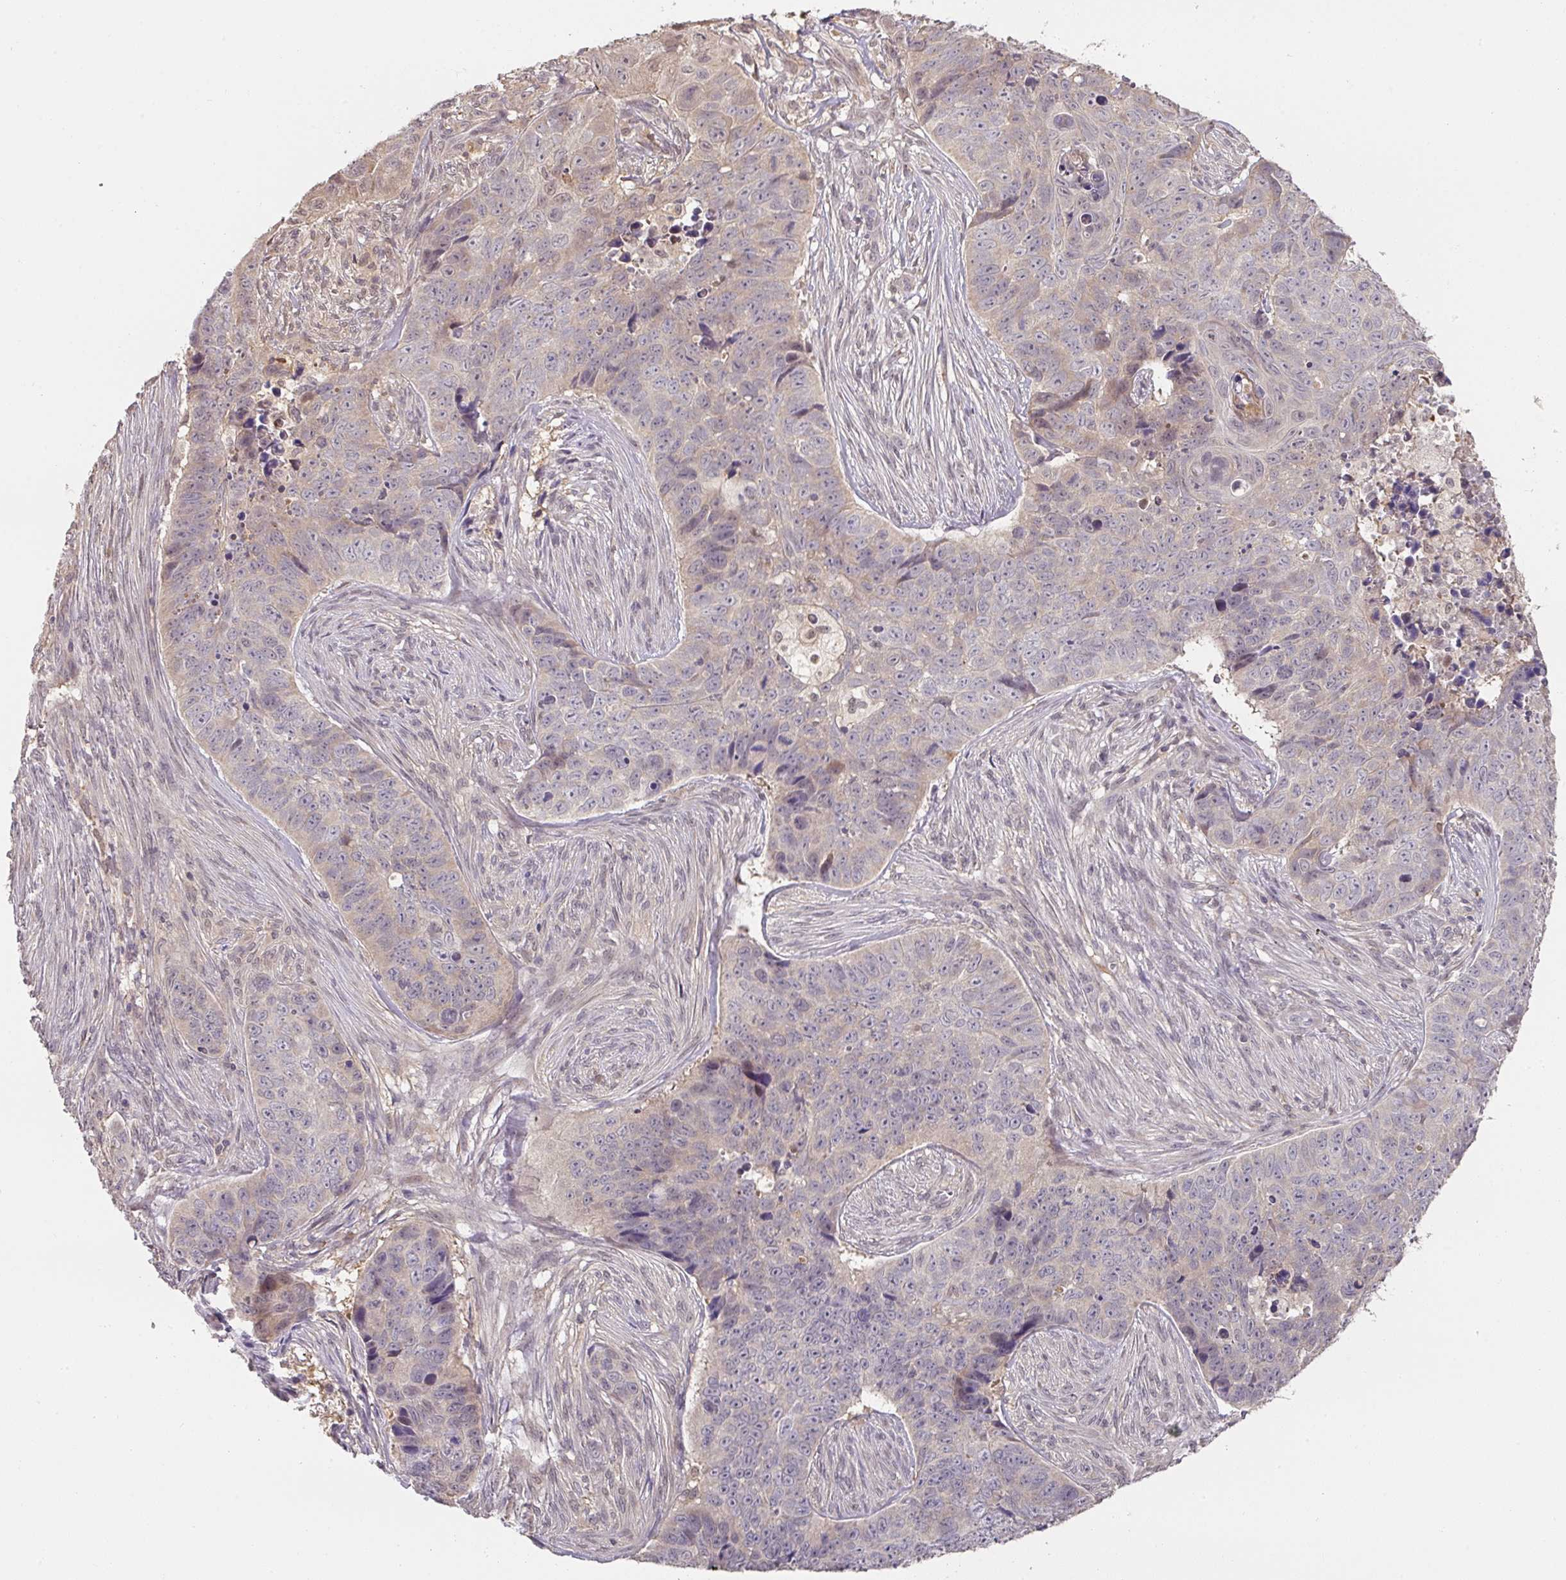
{"staining": {"intensity": "weak", "quantity": "<25%", "location": "cytoplasmic/membranous"}, "tissue": "skin cancer", "cell_type": "Tumor cells", "image_type": "cancer", "snomed": [{"axis": "morphology", "description": "Basal cell carcinoma"}, {"axis": "topography", "description": "Skin"}], "caption": "Tumor cells show no significant protein staining in skin cancer. (Brightfield microscopy of DAB immunohistochemistry (IHC) at high magnification).", "gene": "FOXN4", "patient": {"sex": "female", "age": 82}}